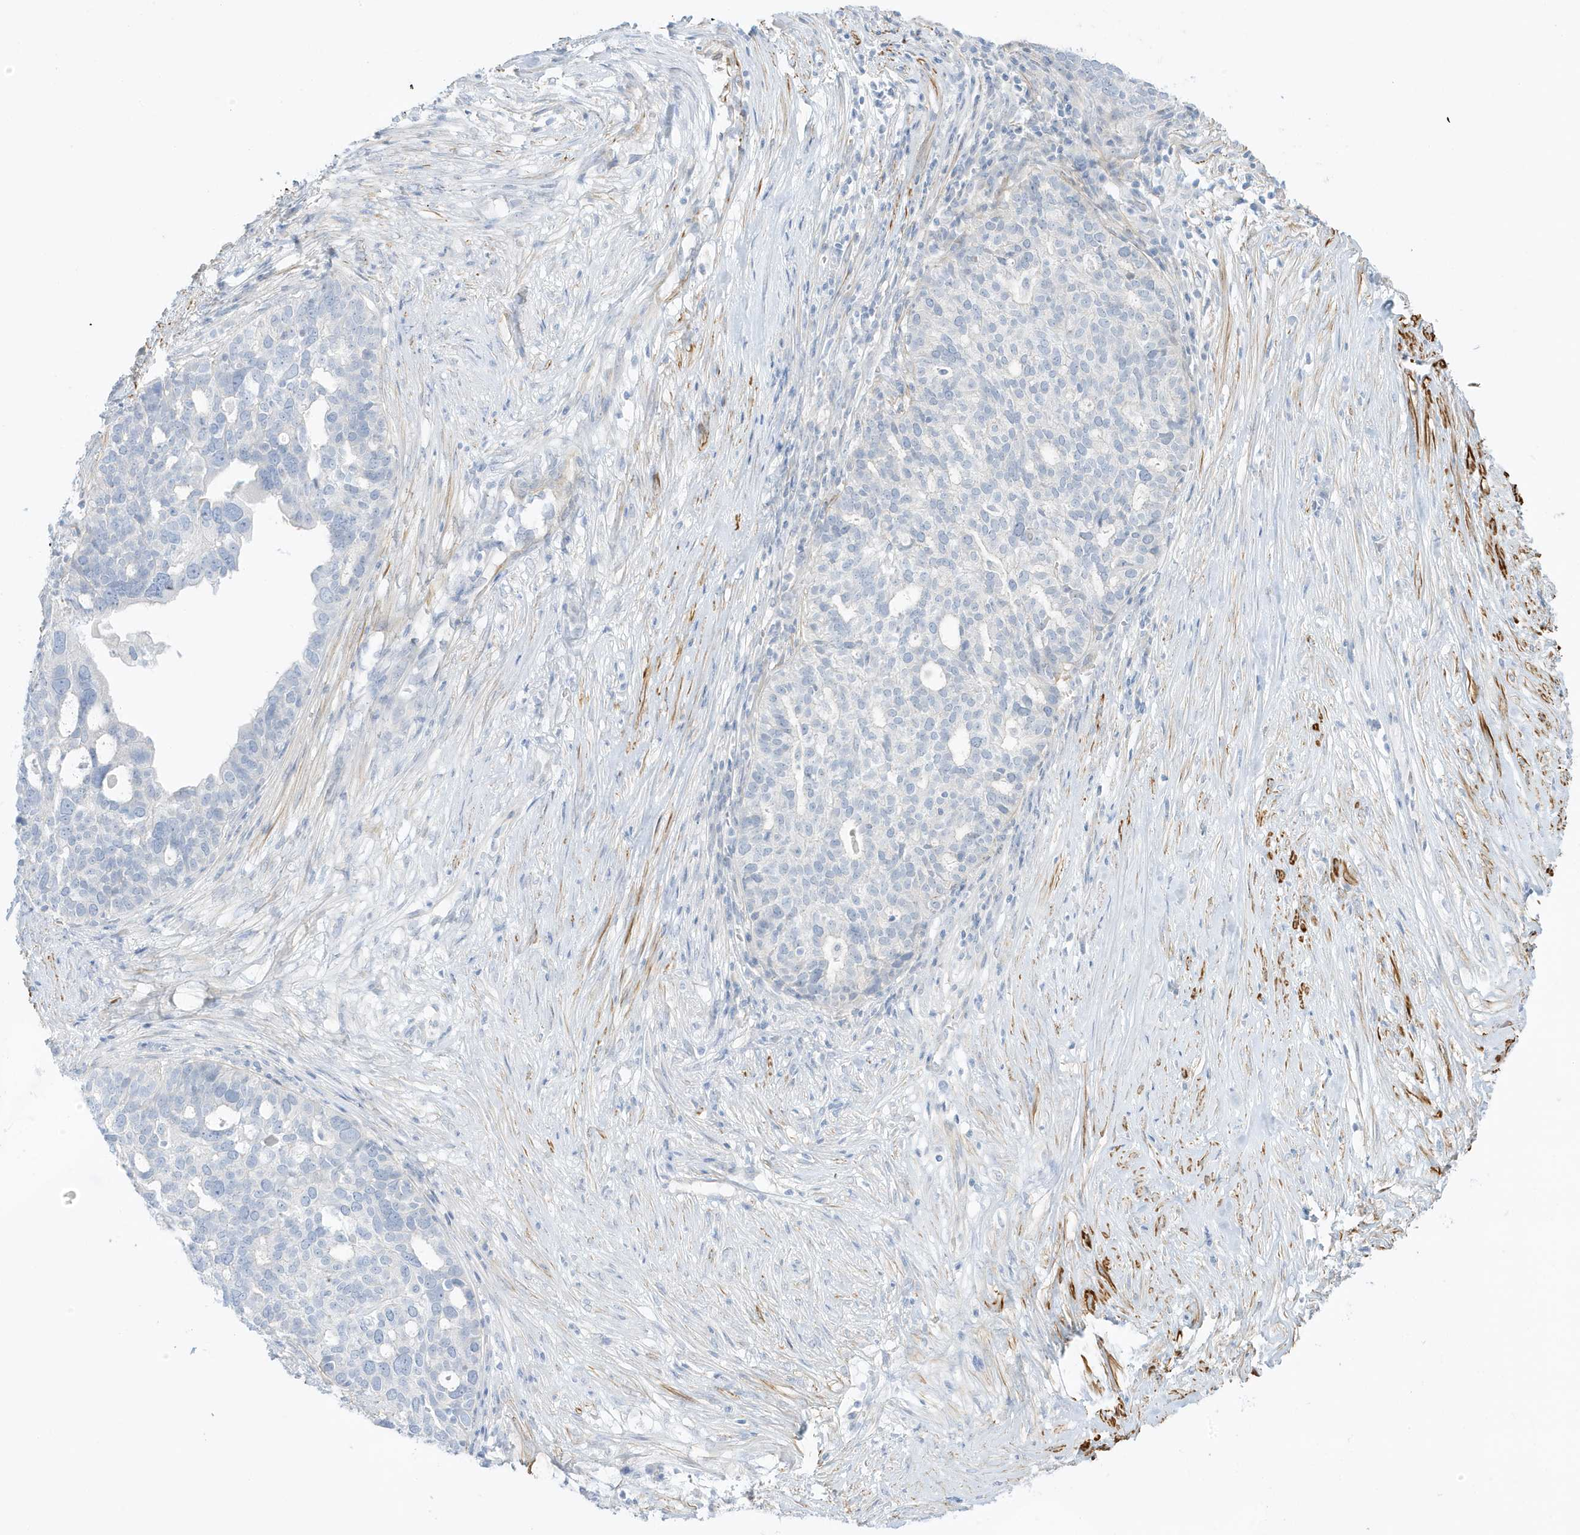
{"staining": {"intensity": "negative", "quantity": "none", "location": "none"}, "tissue": "ovarian cancer", "cell_type": "Tumor cells", "image_type": "cancer", "snomed": [{"axis": "morphology", "description": "Cystadenocarcinoma, serous, NOS"}, {"axis": "topography", "description": "Ovary"}], "caption": "This is an immunohistochemistry histopathology image of human ovarian serous cystadenocarcinoma. There is no staining in tumor cells.", "gene": "SLC22A13", "patient": {"sex": "female", "age": 59}}